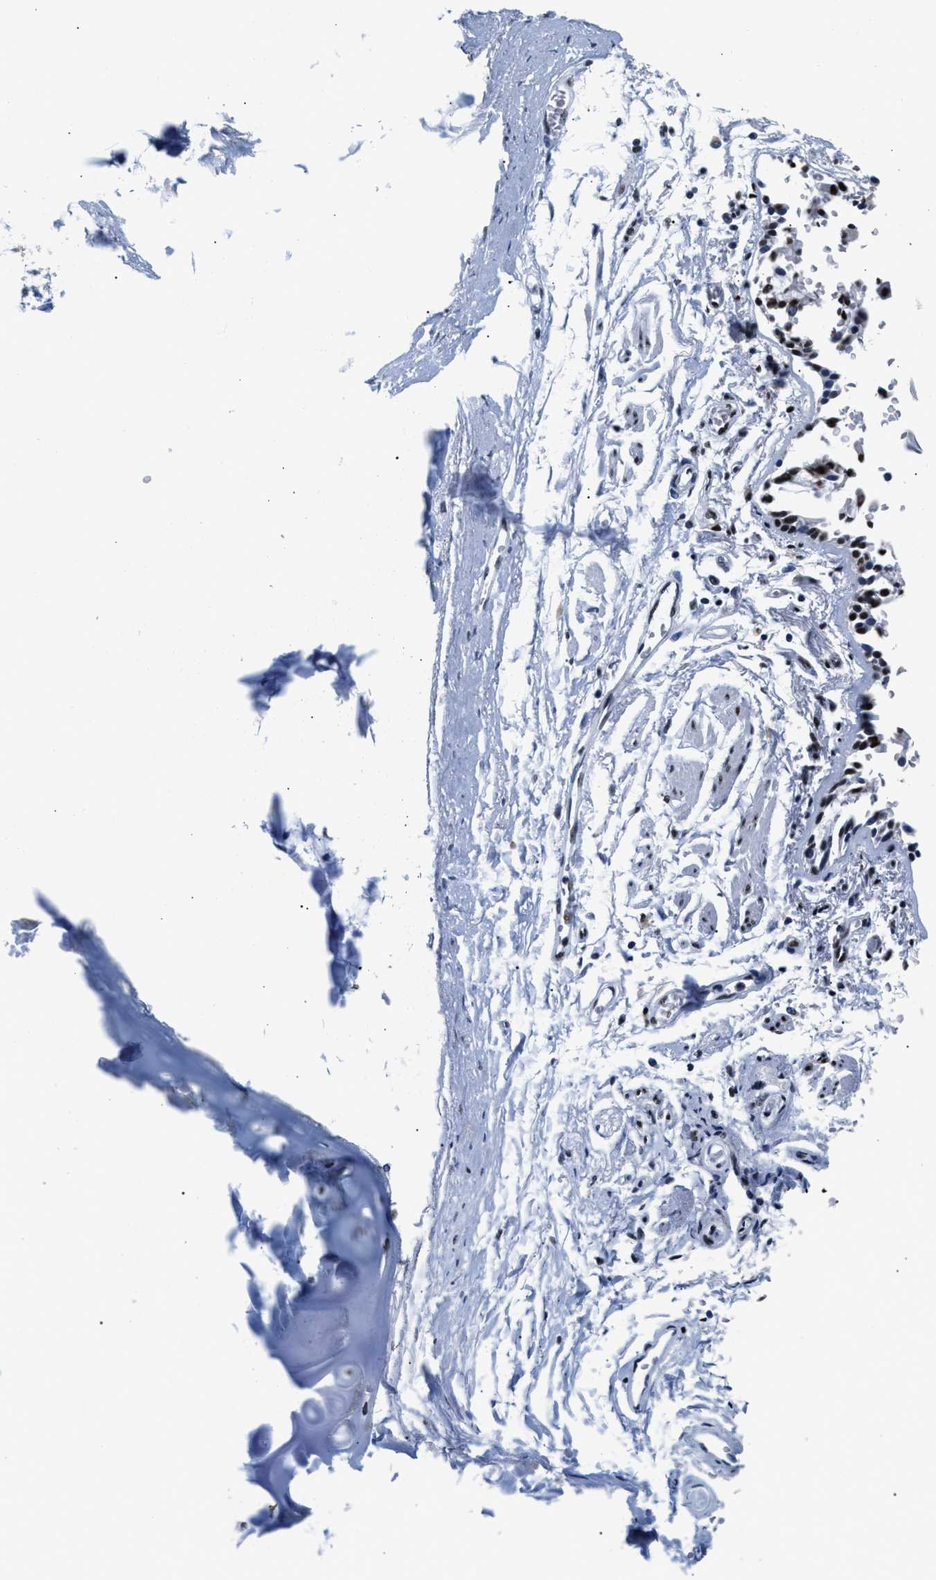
{"staining": {"intensity": "weak", "quantity": ">75%", "location": "nuclear"}, "tissue": "soft tissue", "cell_type": "Fibroblasts", "image_type": "normal", "snomed": [{"axis": "morphology", "description": "Normal tissue, NOS"}, {"axis": "topography", "description": "Cartilage tissue"}, {"axis": "topography", "description": "Lung"}], "caption": "Immunohistochemical staining of normal human soft tissue reveals >75% levels of weak nuclear protein positivity in about >75% of fibroblasts. Using DAB (brown) and hematoxylin (blue) stains, captured at high magnification using brightfield microscopy.", "gene": "RAD50", "patient": {"sex": "female", "age": 77}}